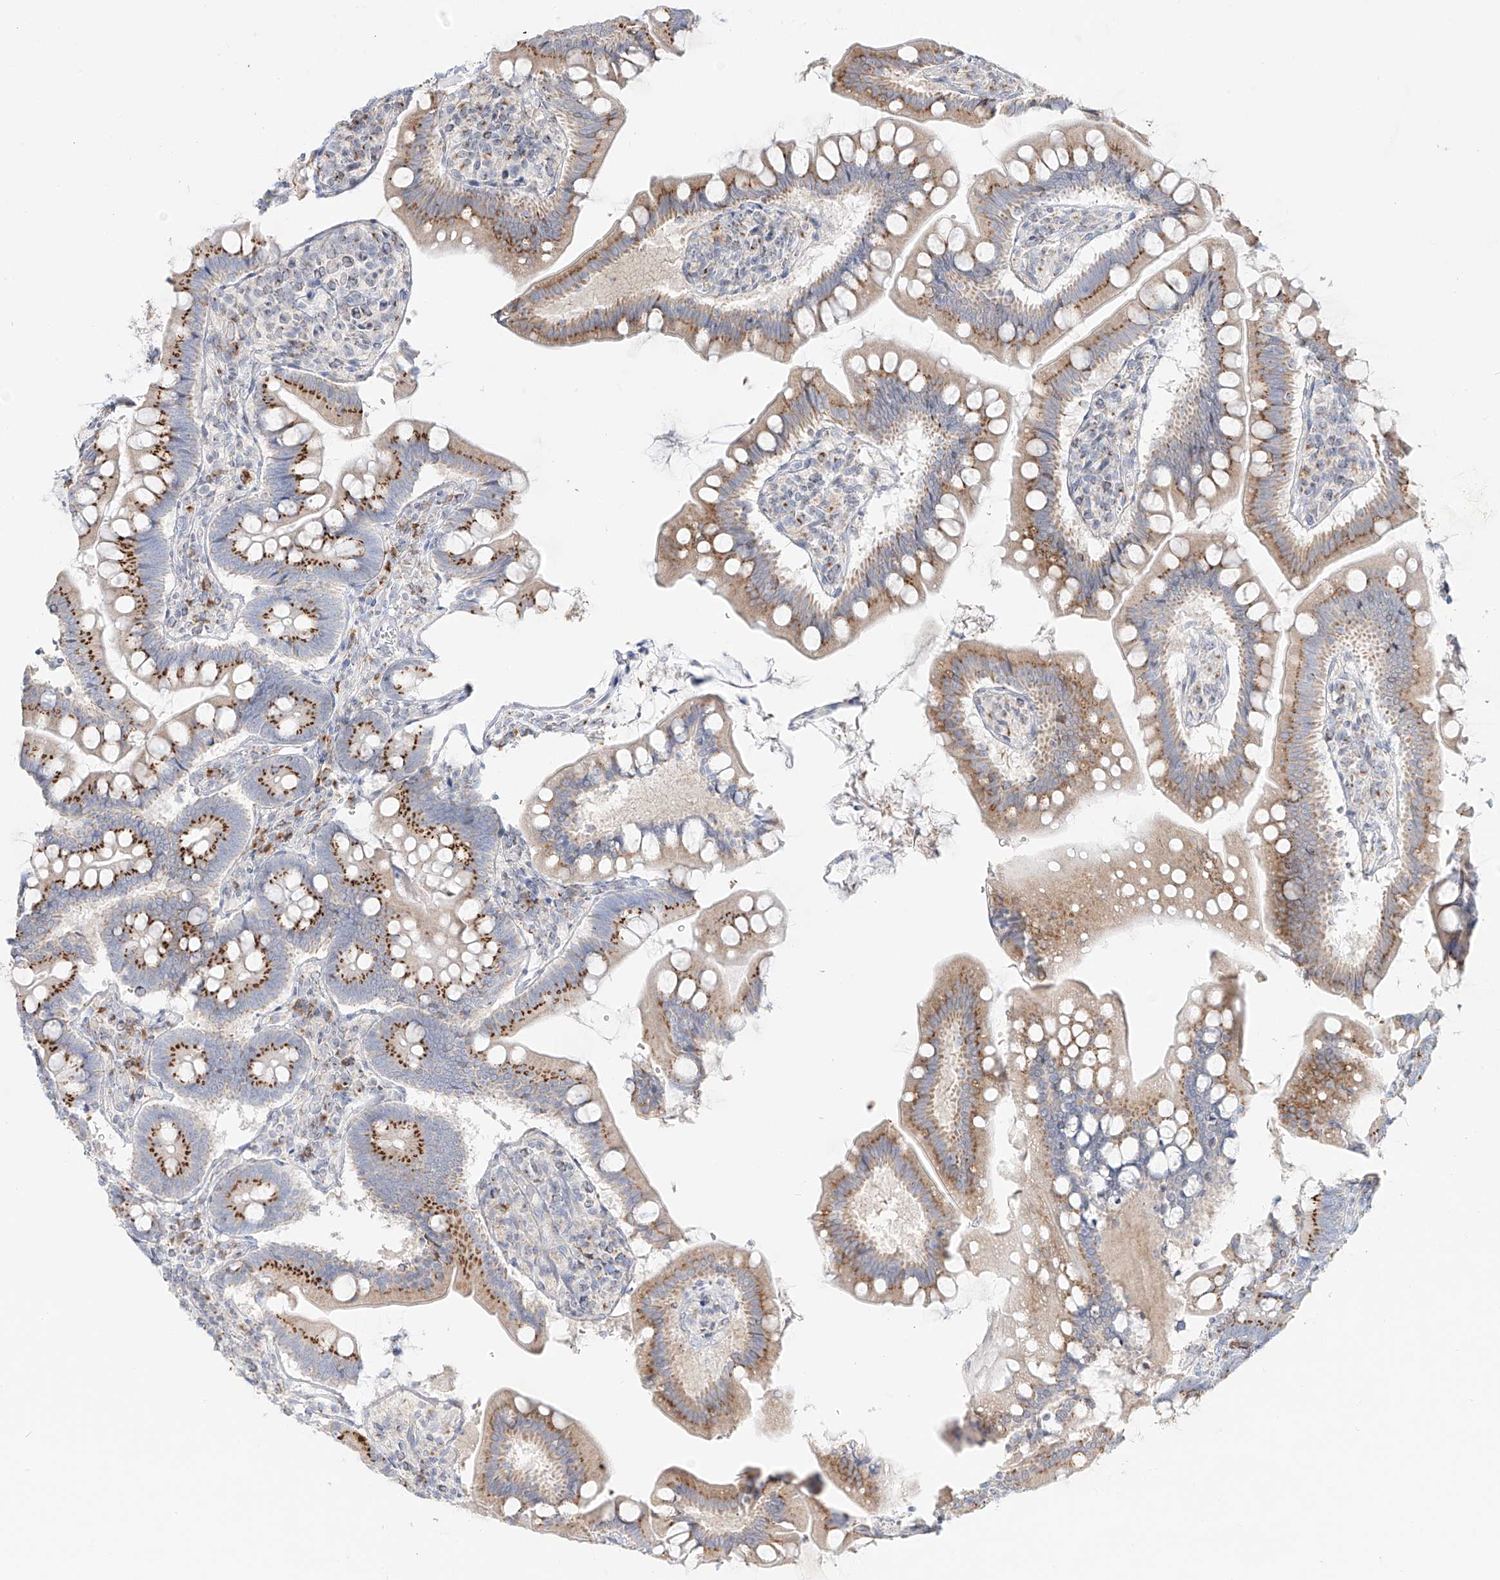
{"staining": {"intensity": "moderate", "quantity": ">75%", "location": "cytoplasmic/membranous"}, "tissue": "small intestine", "cell_type": "Glandular cells", "image_type": "normal", "snomed": [{"axis": "morphology", "description": "Normal tissue, NOS"}, {"axis": "topography", "description": "Small intestine"}], "caption": "Protein staining demonstrates moderate cytoplasmic/membranous positivity in approximately >75% of glandular cells in normal small intestine. (DAB (3,3'-diaminobenzidine) IHC with brightfield microscopy, high magnification).", "gene": "BSDC1", "patient": {"sex": "male", "age": 7}}